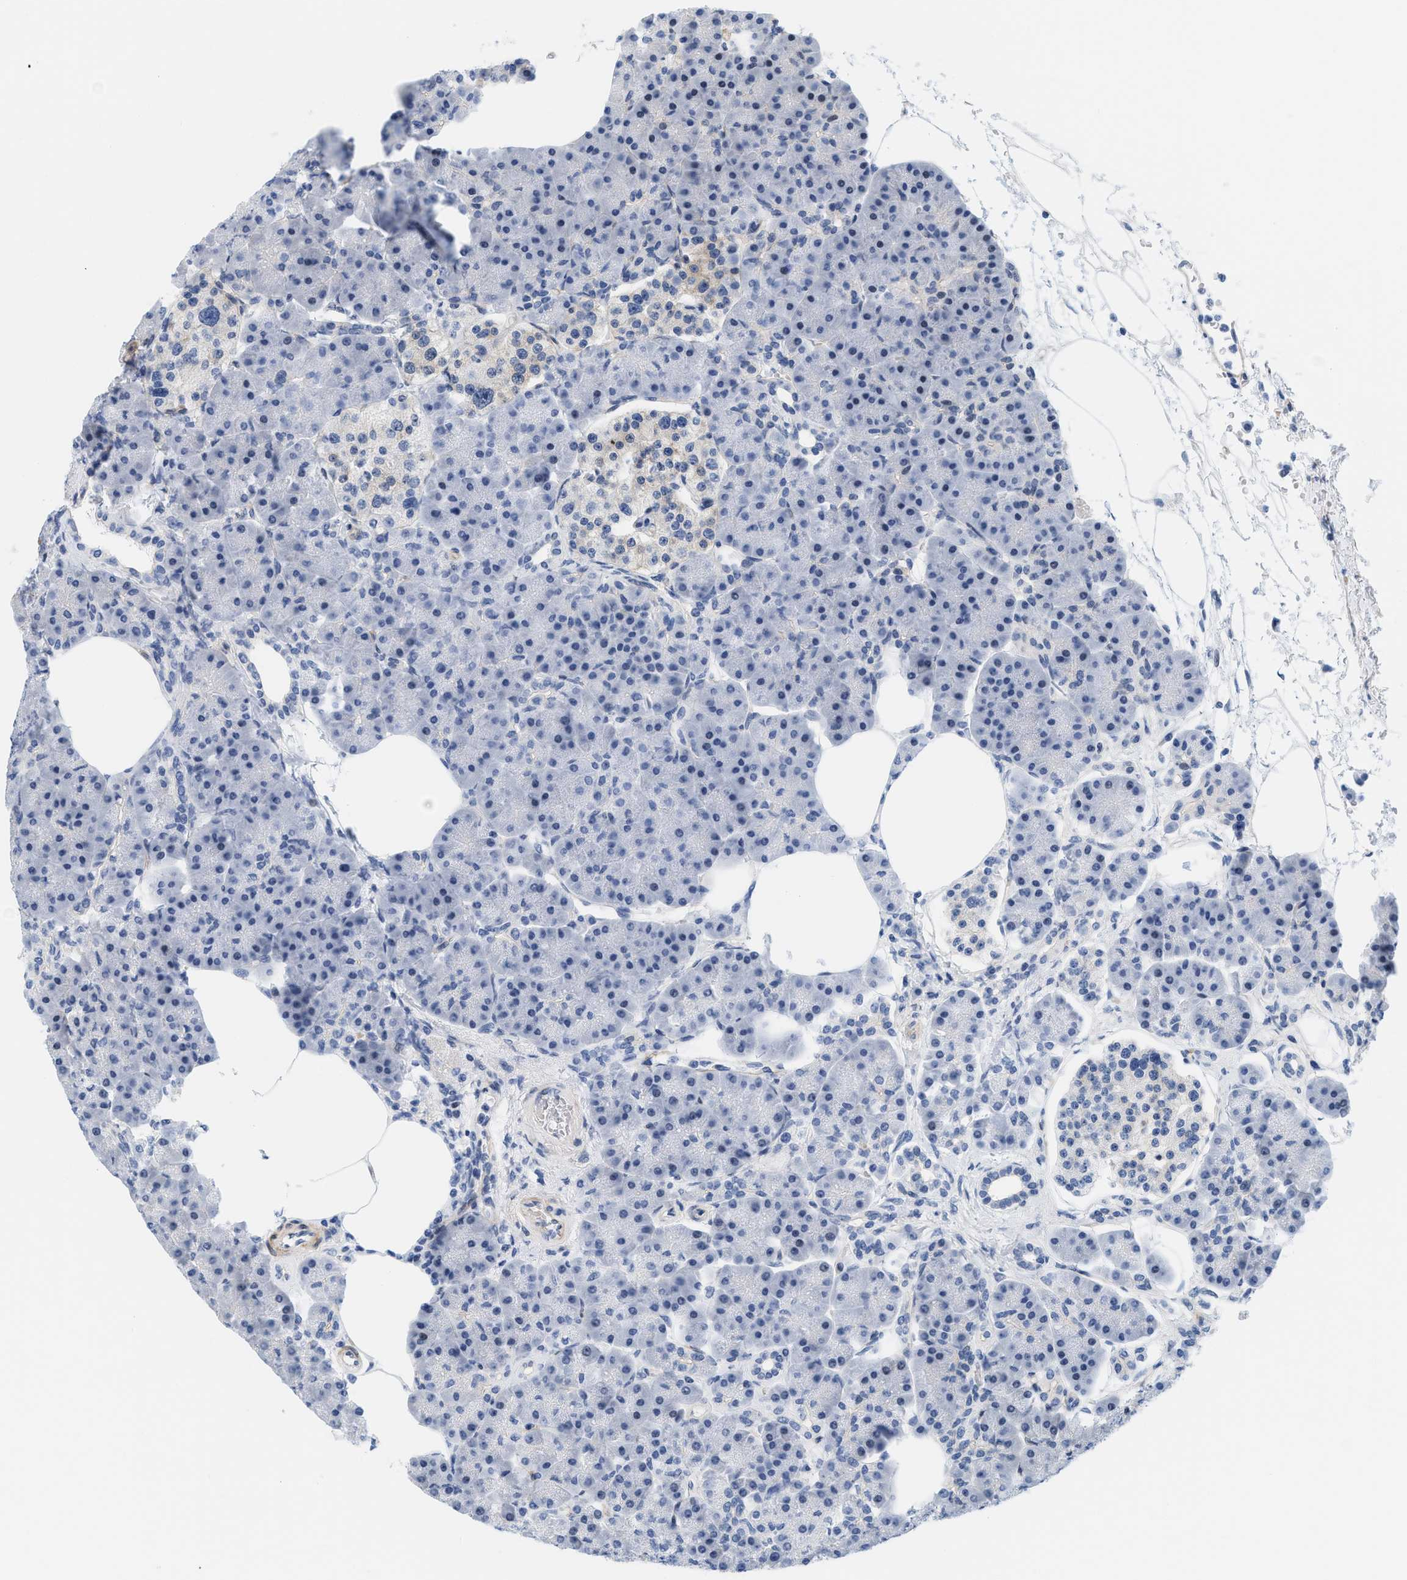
{"staining": {"intensity": "negative", "quantity": "none", "location": "none"}, "tissue": "pancreas", "cell_type": "Exocrine glandular cells", "image_type": "normal", "snomed": [{"axis": "morphology", "description": "Normal tissue, NOS"}, {"axis": "topography", "description": "Pancreas"}], "caption": "Pancreas stained for a protein using IHC exhibits no positivity exocrine glandular cells.", "gene": "GPRASP2", "patient": {"sex": "female", "age": 70}}